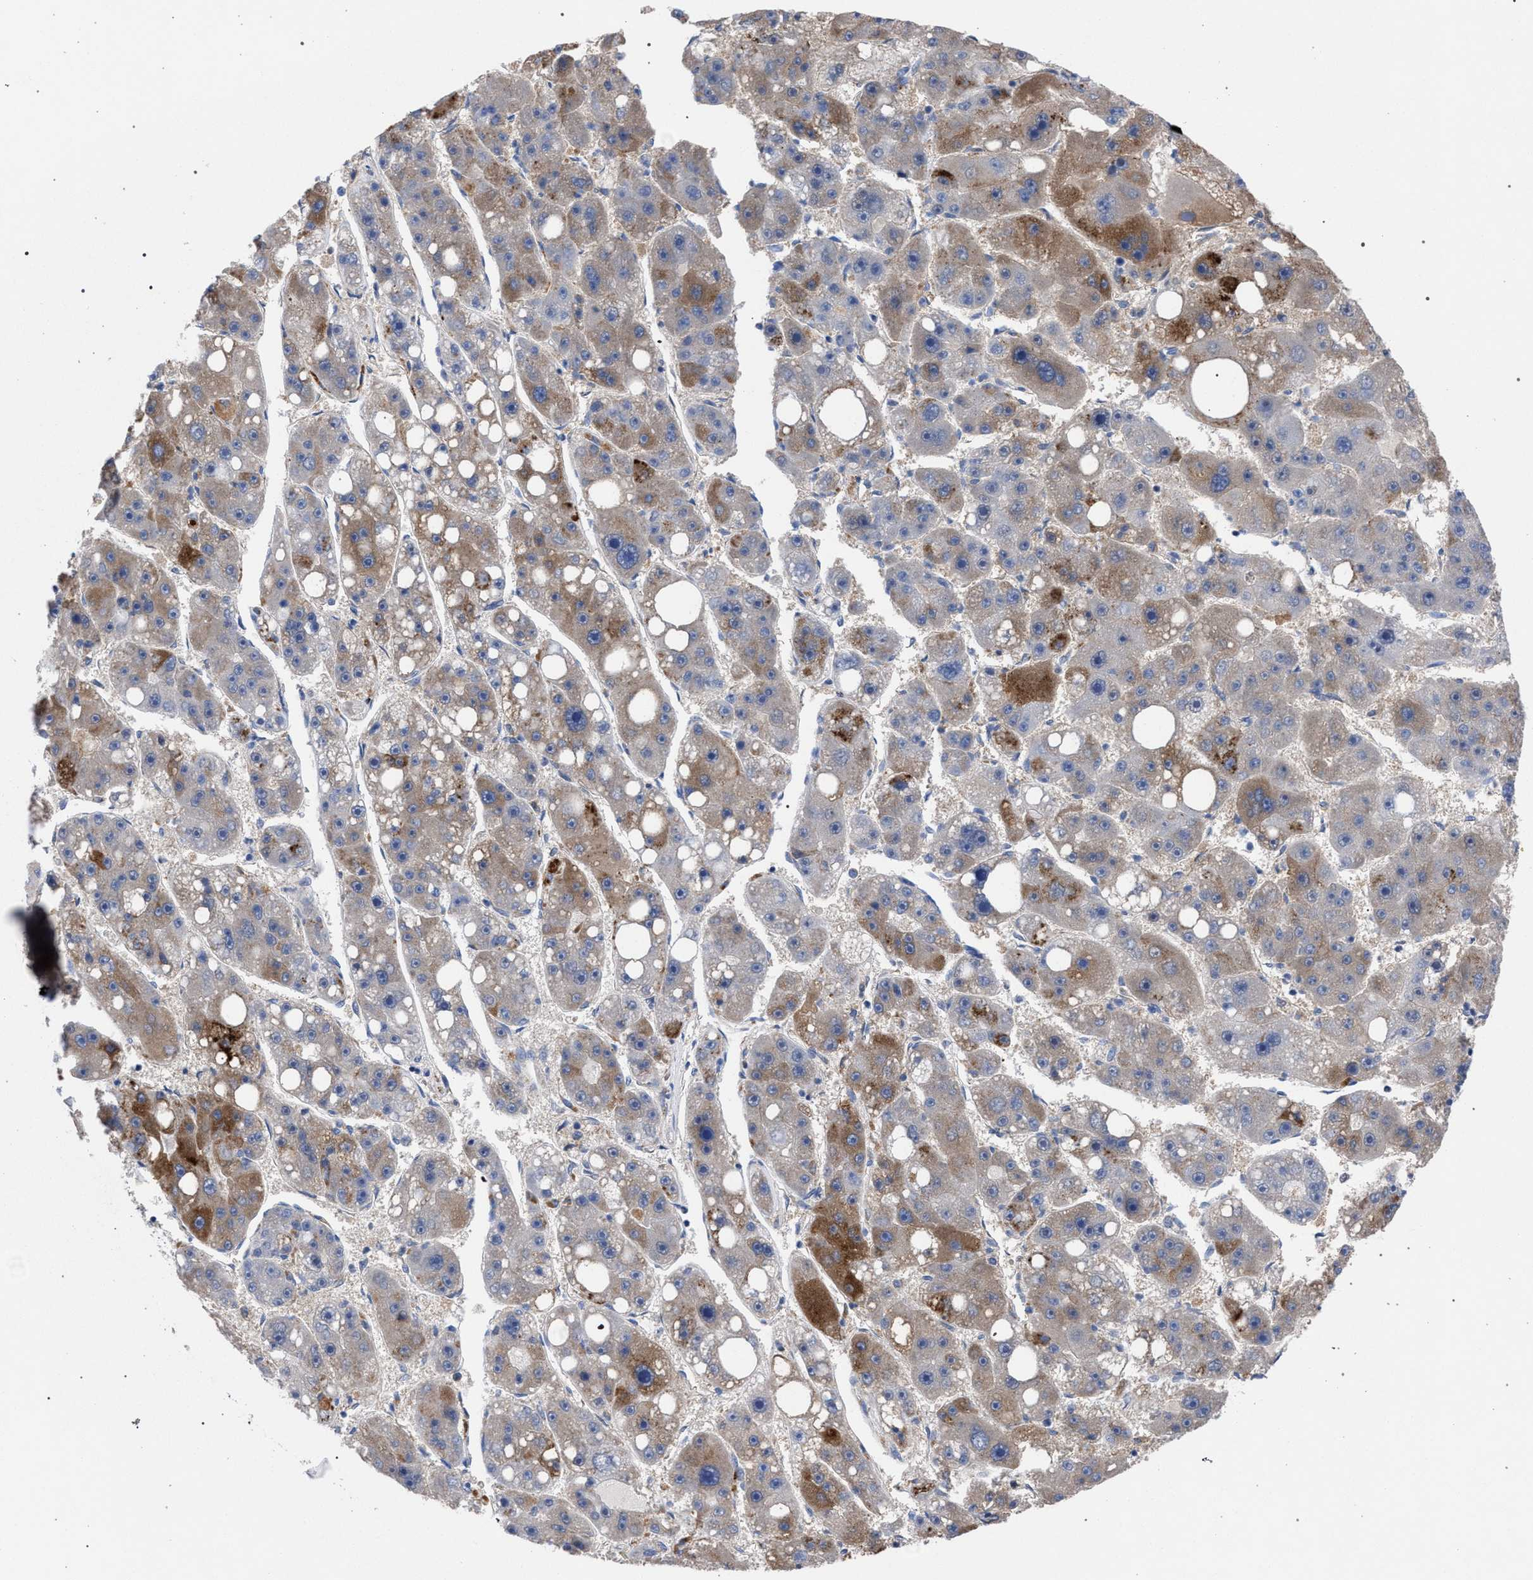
{"staining": {"intensity": "moderate", "quantity": "25%-75%", "location": "cytoplasmic/membranous"}, "tissue": "liver cancer", "cell_type": "Tumor cells", "image_type": "cancer", "snomed": [{"axis": "morphology", "description": "Carcinoma, Hepatocellular, NOS"}, {"axis": "topography", "description": "Liver"}], "caption": "Tumor cells reveal medium levels of moderate cytoplasmic/membranous positivity in about 25%-75% of cells in human liver hepatocellular carcinoma.", "gene": "GMPR", "patient": {"sex": "female", "age": 61}}